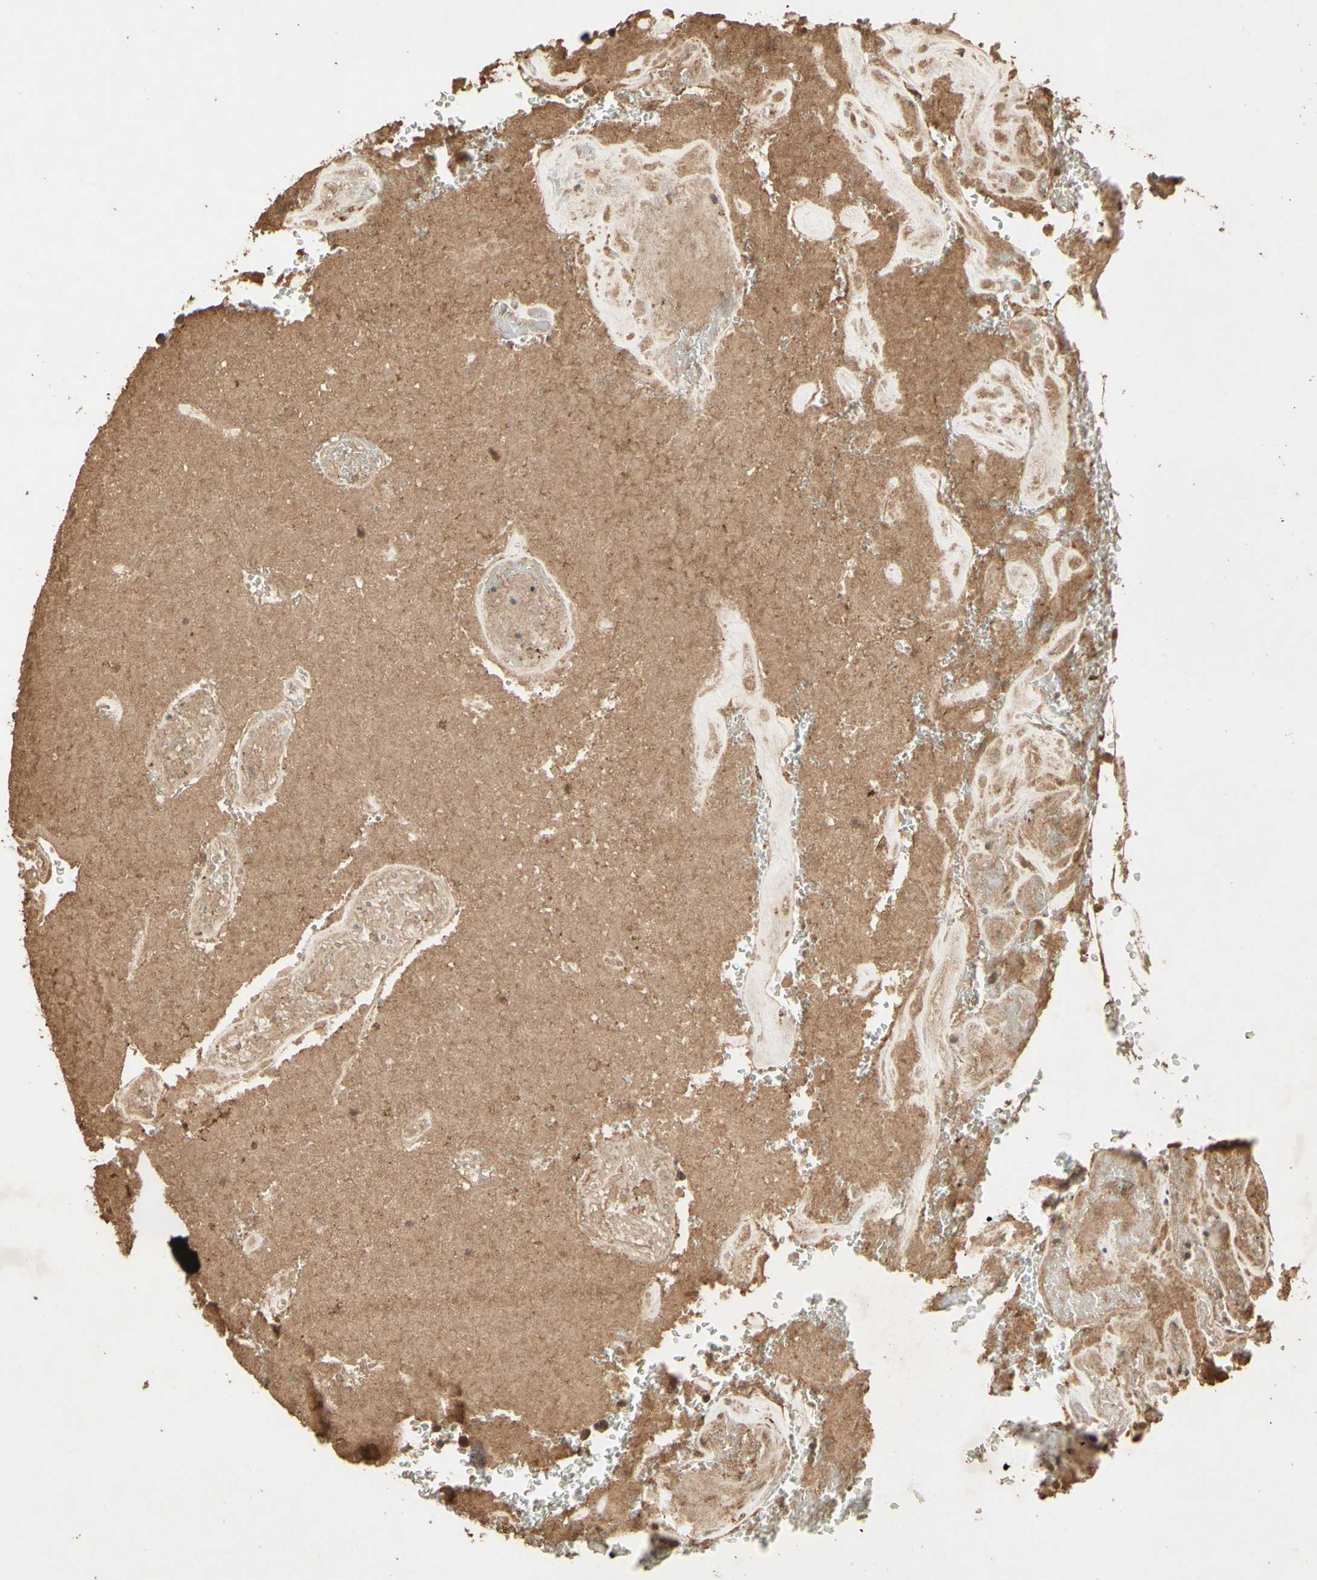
{"staining": {"intensity": "moderate", "quantity": ">75%", "location": "cytoplasmic/membranous"}, "tissue": "glioma", "cell_type": "Tumor cells", "image_type": "cancer", "snomed": [{"axis": "morphology", "description": "Glioma, malignant, High grade"}, {"axis": "topography", "description": "Brain"}], "caption": "Malignant high-grade glioma stained with a brown dye demonstrates moderate cytoplasmic/membranous positive staining in about >75% of tumor cells.", "gene": "SMAD9", "patient": {"sex": "male", "age": 71}}